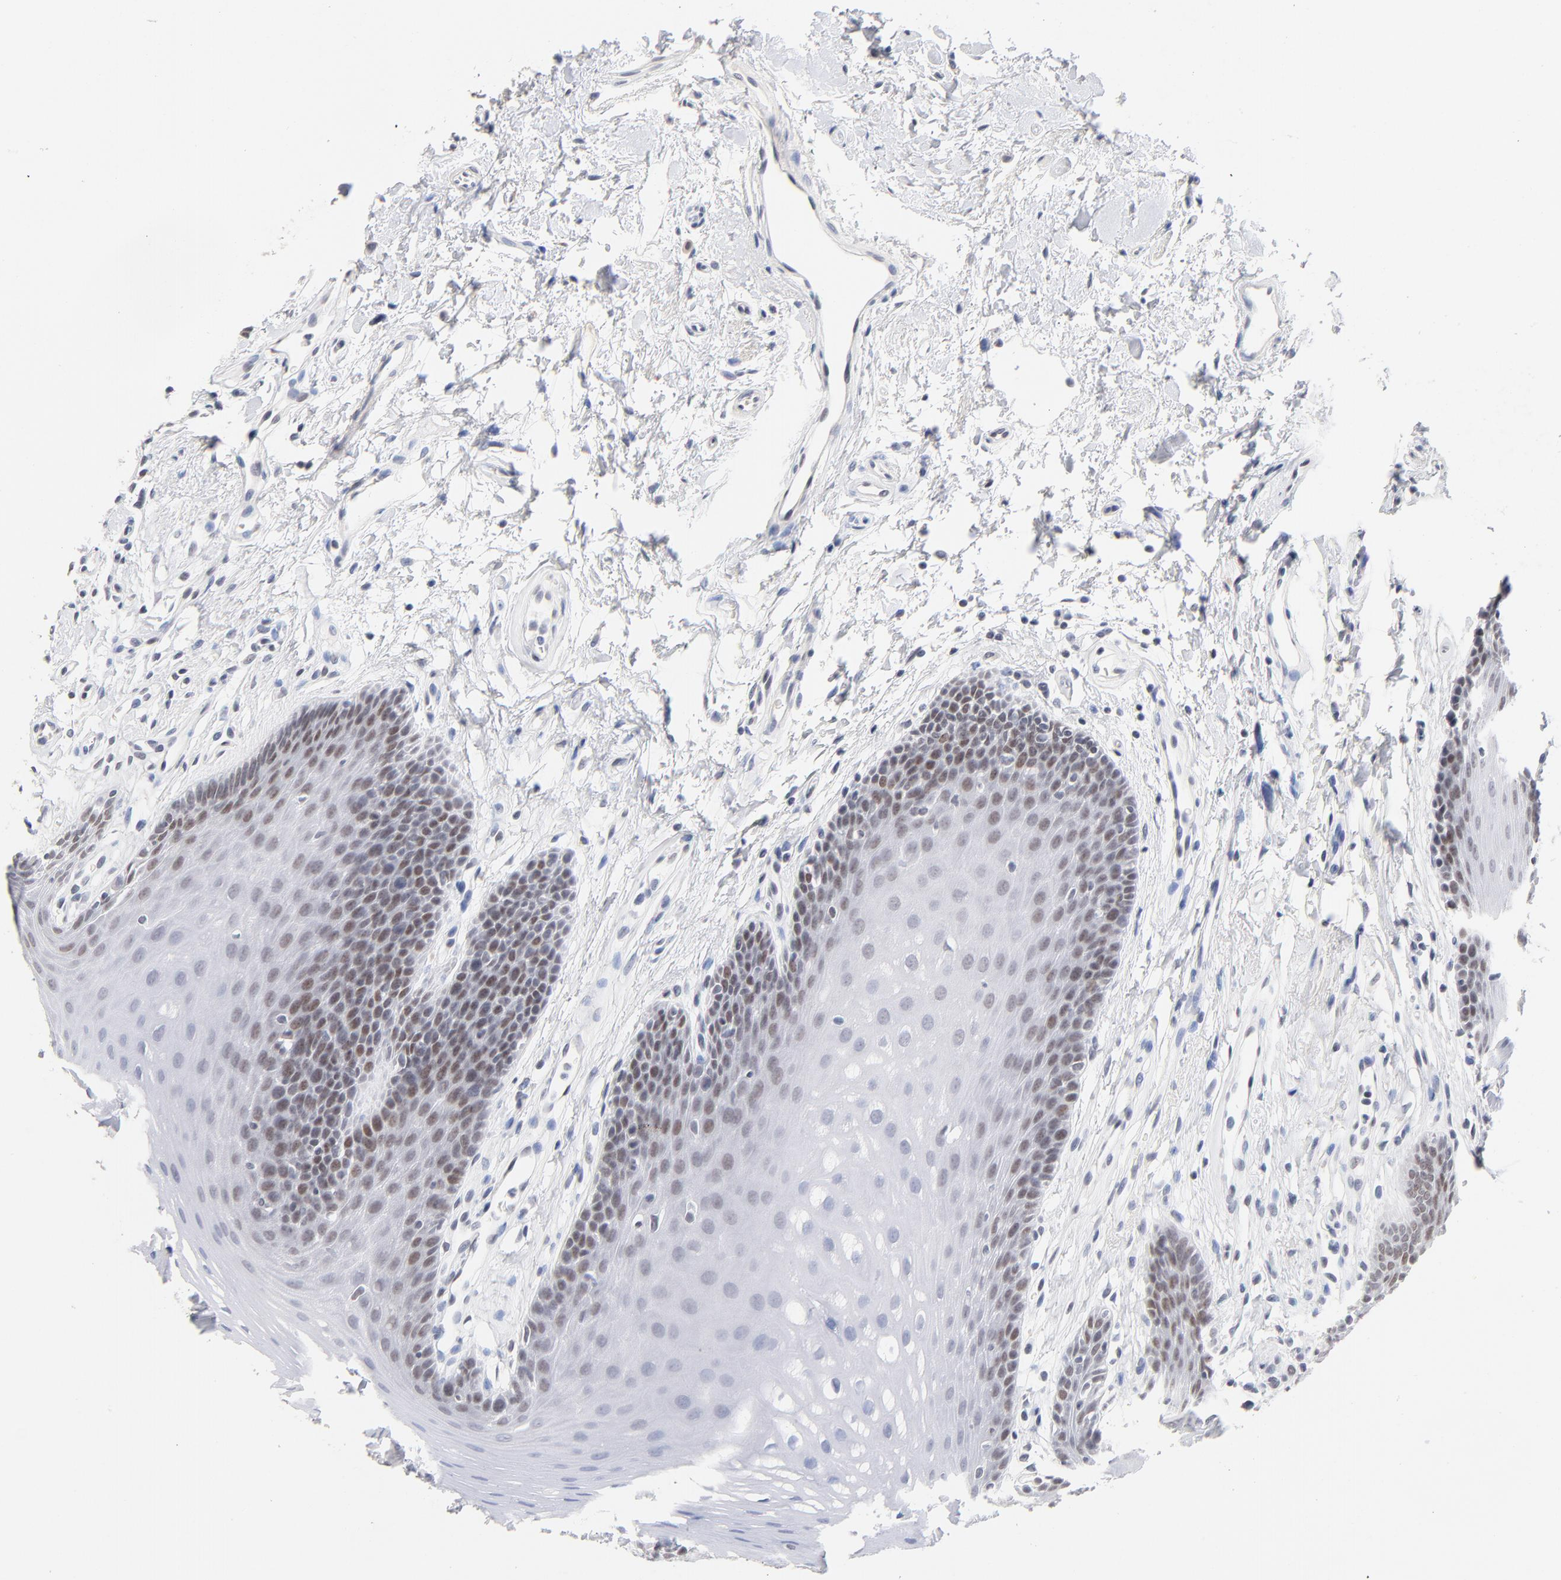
{"staining": {"intensity": "weak", "quantity": ">75%", "location": "nuclear"}, "tissue": "oral mucosa", "cell_type": "Squamous epithelial cells", "image_type": "normal", "snomed": [{"axis": "morphology", "description": "Normal tissue, NOS"}, {"axis": "topography", "description": "Oral tissue"}], "caption": "Oral mucosa stained with immunohistochemistry (IHC) demonstrates weak nuclear positivity in approximately >75% of squamous epithelial cells. The protein is stained brown, and the nuclei are stained in blue (DAB (3,3'-diaminobenzidine) IHC with brightfield microscopy, high magnification).", "gene": "ORC2", "patient": {"sex": "male", "age": 62}}